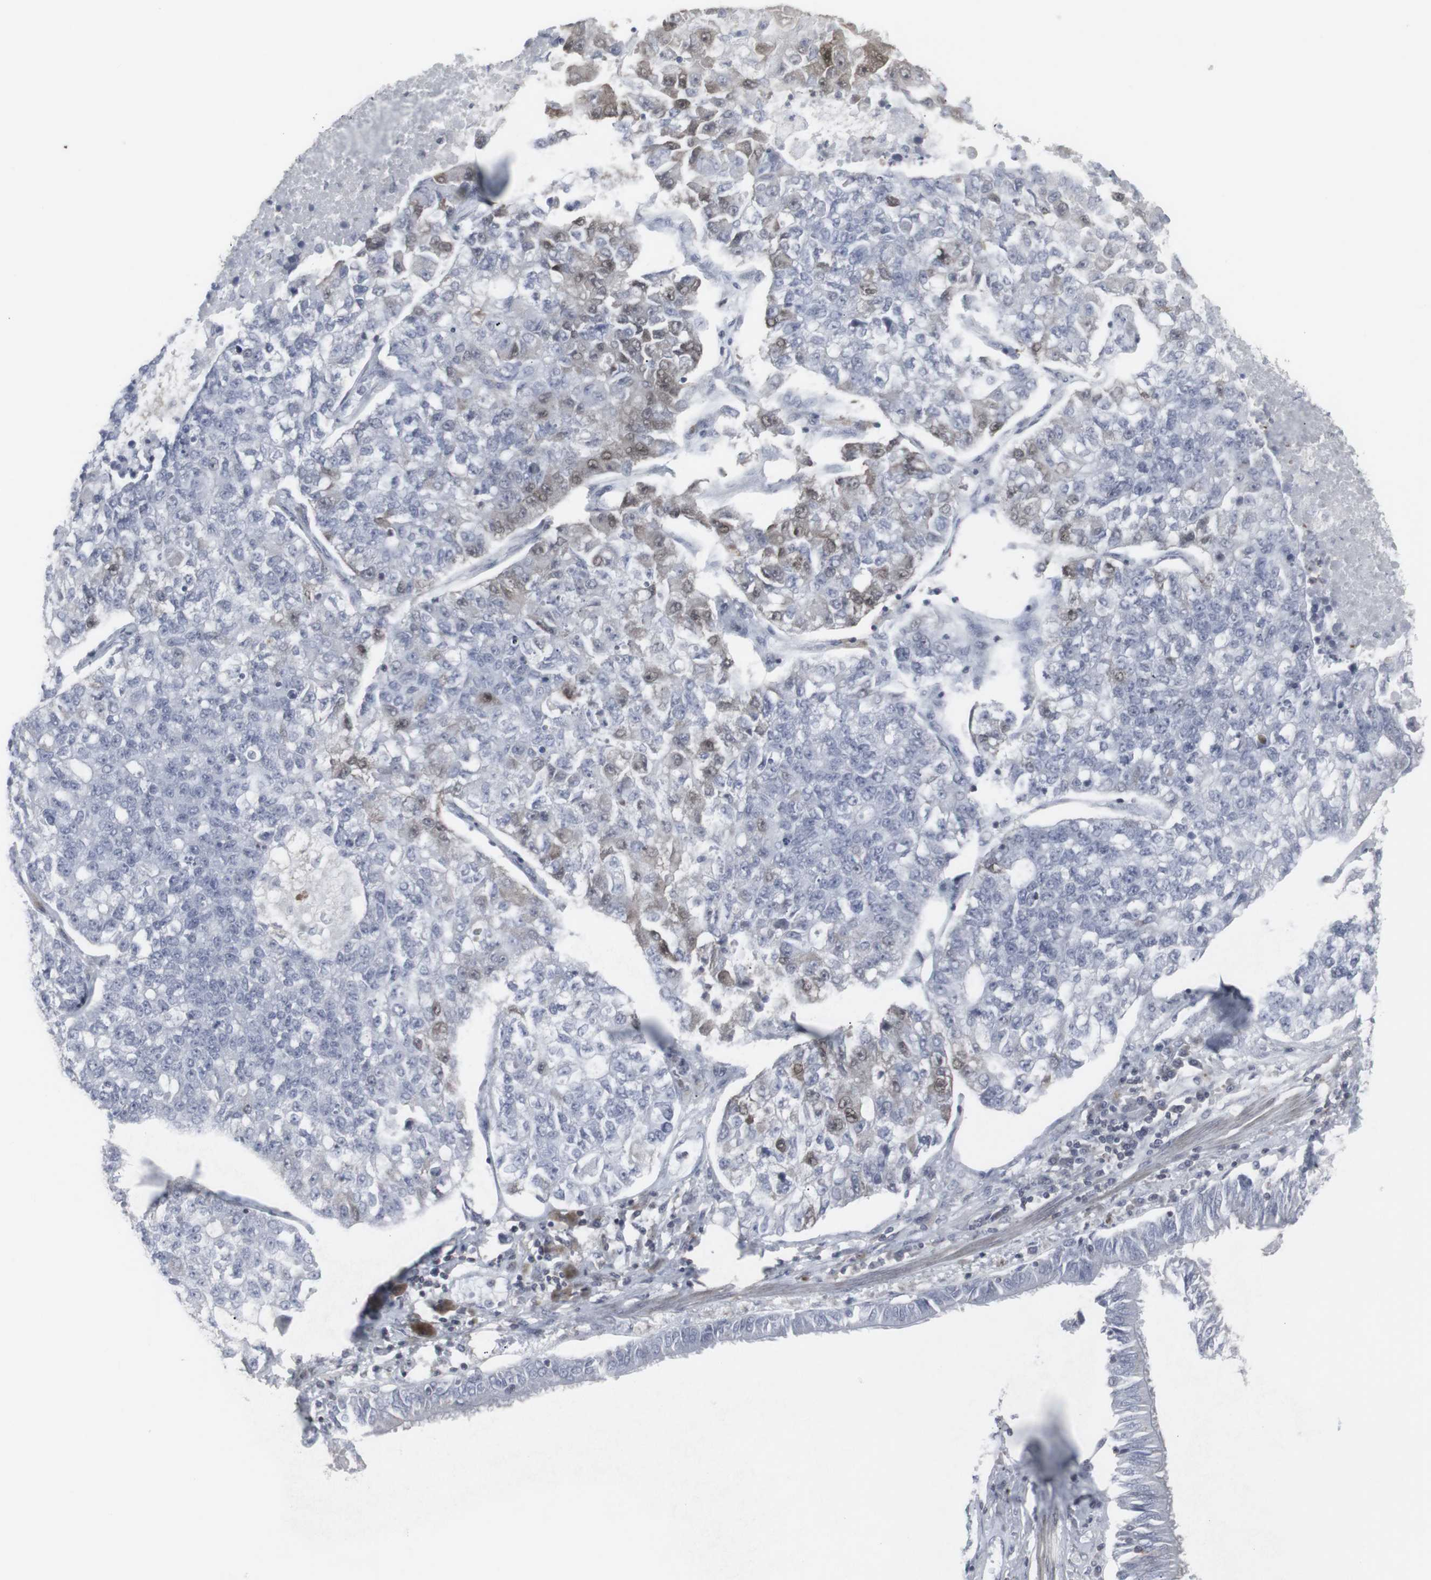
{"staining": {"intensity": "moderate", "quantity": "<25%", "location": "cytoplasmic/membranous,nuclear"}, "tissue": "lung cancer", "cell_type": "Tumor cells", "image_type": "cancer", "snomed": [{"axis": "morphology", "description": "Adenocarcinoma, NOS"}, {"axis": "topography", "description": "Lung"}], "caption": "Immunohistochemistry of lung adenocarcinoma reveals low levels of moderate cytoplasmic/membranous and nuclear positivity in approximately <25% of tumor cells.", "gene": "APOBEC2", "patient": {"sex": "male", "age": 49}}